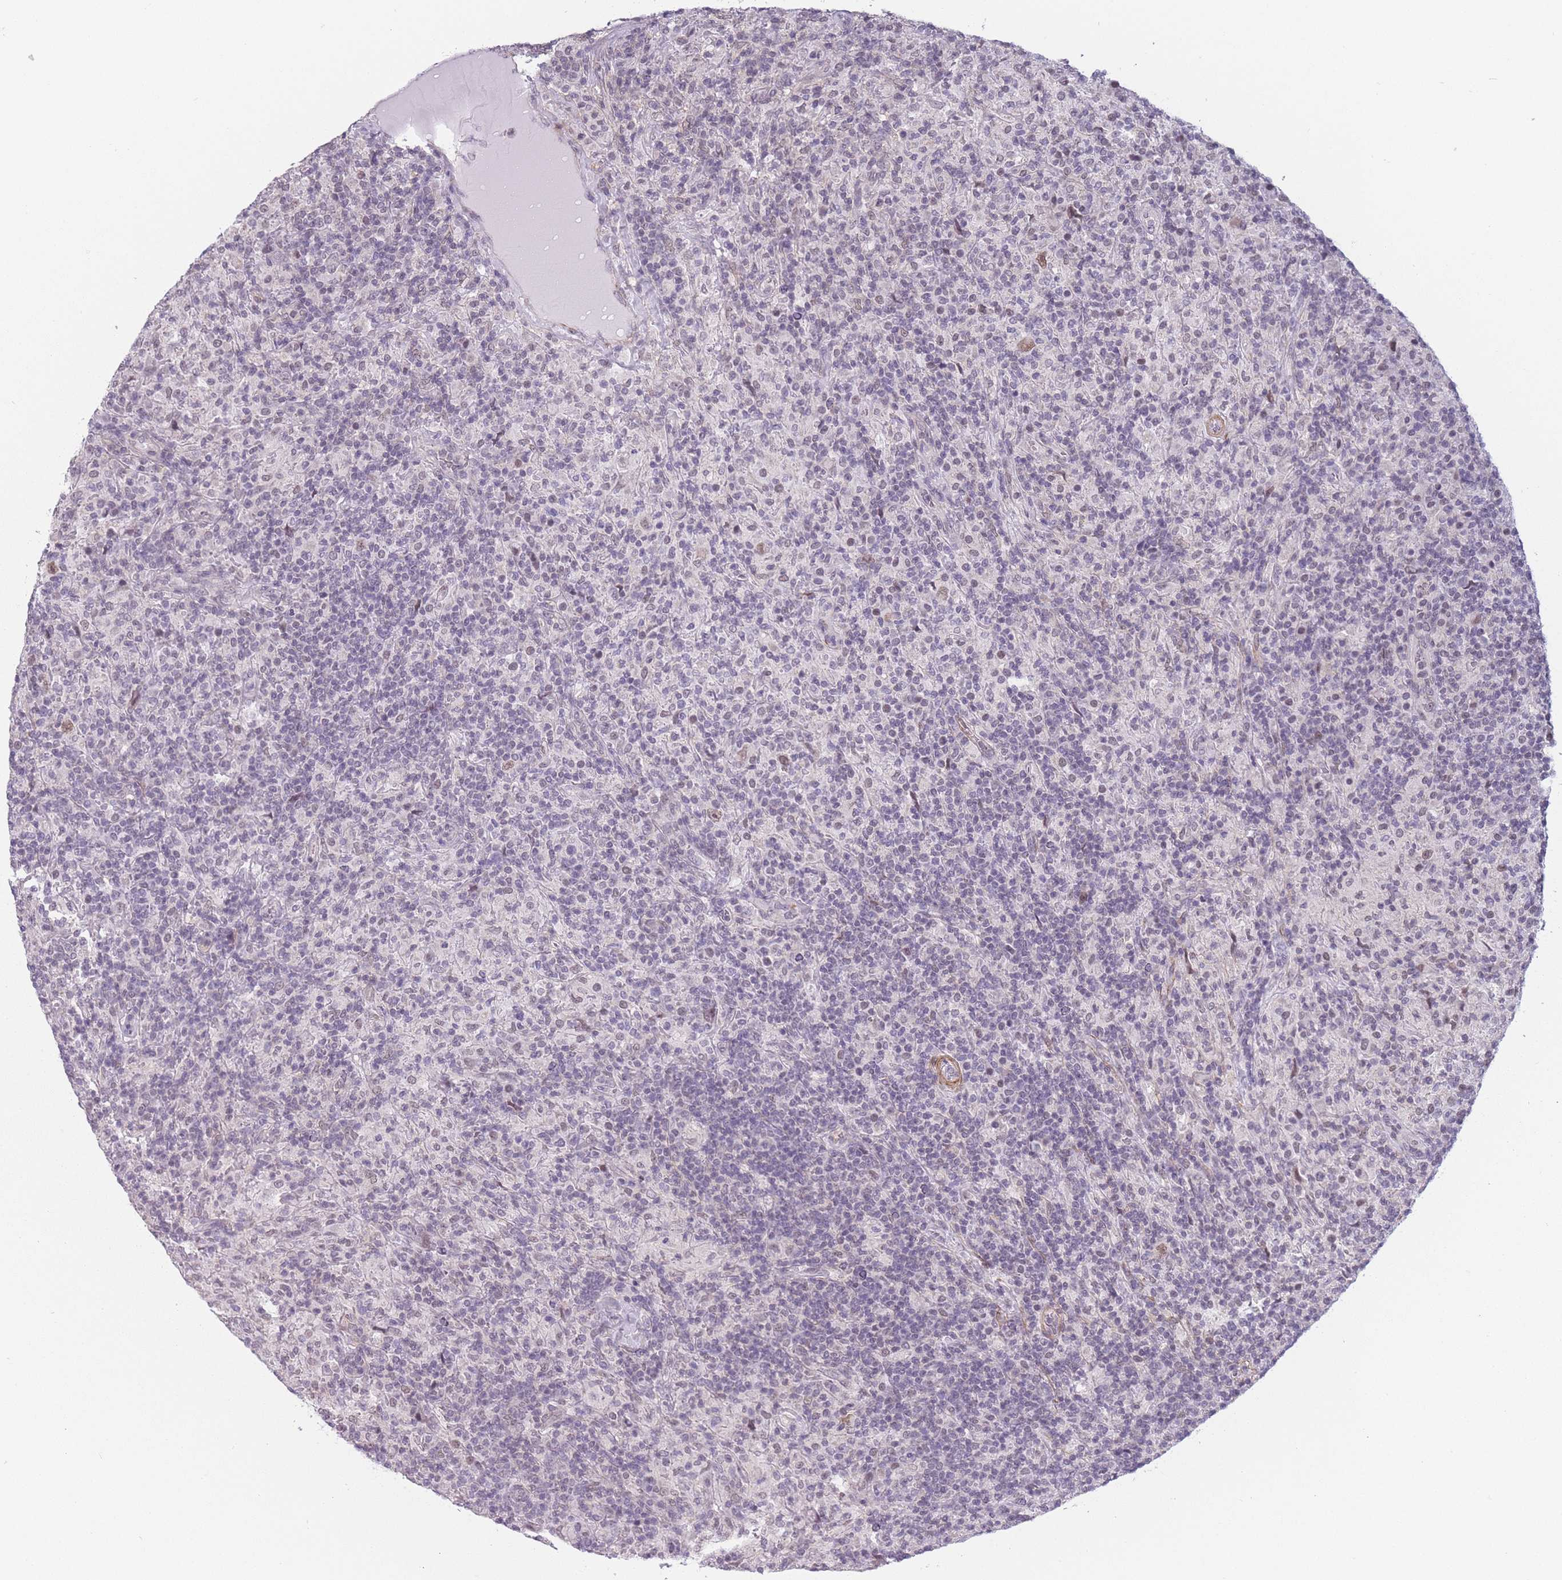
{"staining": {"intensity": "weak", "quantity": "25%-75%", "location": "nuclear"}, "tissue": "lymphoma", "cell_type": "Tumor cells", "image_type": "cancer", "snomed": [{"axis": "morphology", "description": "Hodgkin's disease, NOS"}, {"axis": "topography", "description": "Lymph node"}], "caption": "Protein analysis of lymphoma tissue displays weak nuclear staining in approximately 25%-75% of tumor cells.", "gene": "SIN3B", "patient": {"sex": "male", "age": 70}}